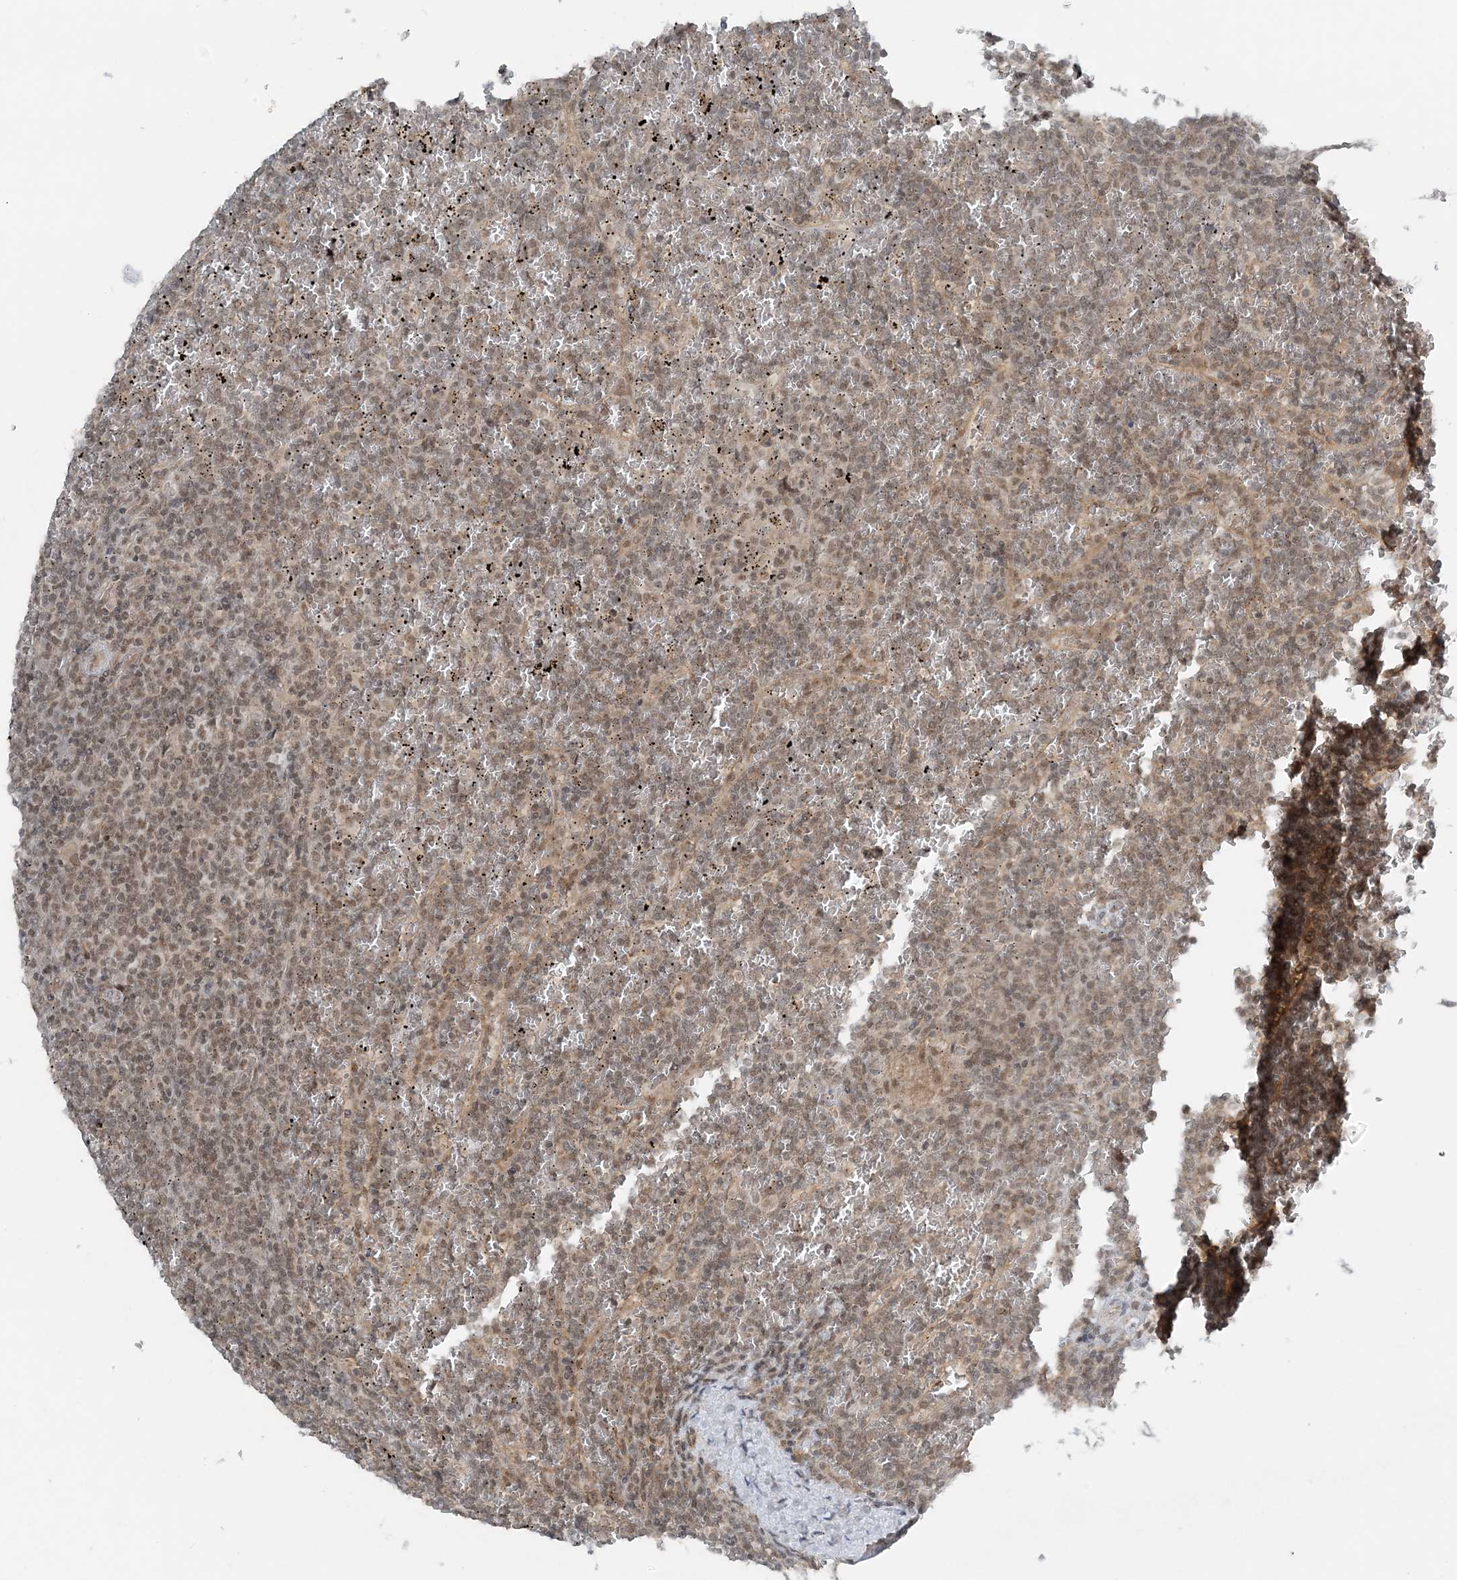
{"staining": {"intensity": "weak", "quantity": "25%-75%", "location": "nuclear"}, "tissue": "lymphoma", "cell_type": "Tumor cells", "image_type": "cancer", "snomed": [{"axis": "morphology", "description": "Malignant lymphoma, non-Hodgkin's type, Low grade"}, {"axis": "topography", "description": "Spleen"}], "caption": "Protein expression analysis of low-grade malignant lymphoma, non-Hodgkin's type displays weak nuclear staining in approximately 25%-75% of tumor cells.", "gene": "ATP11A", "patient": {"sex": "female", "age": 19}}